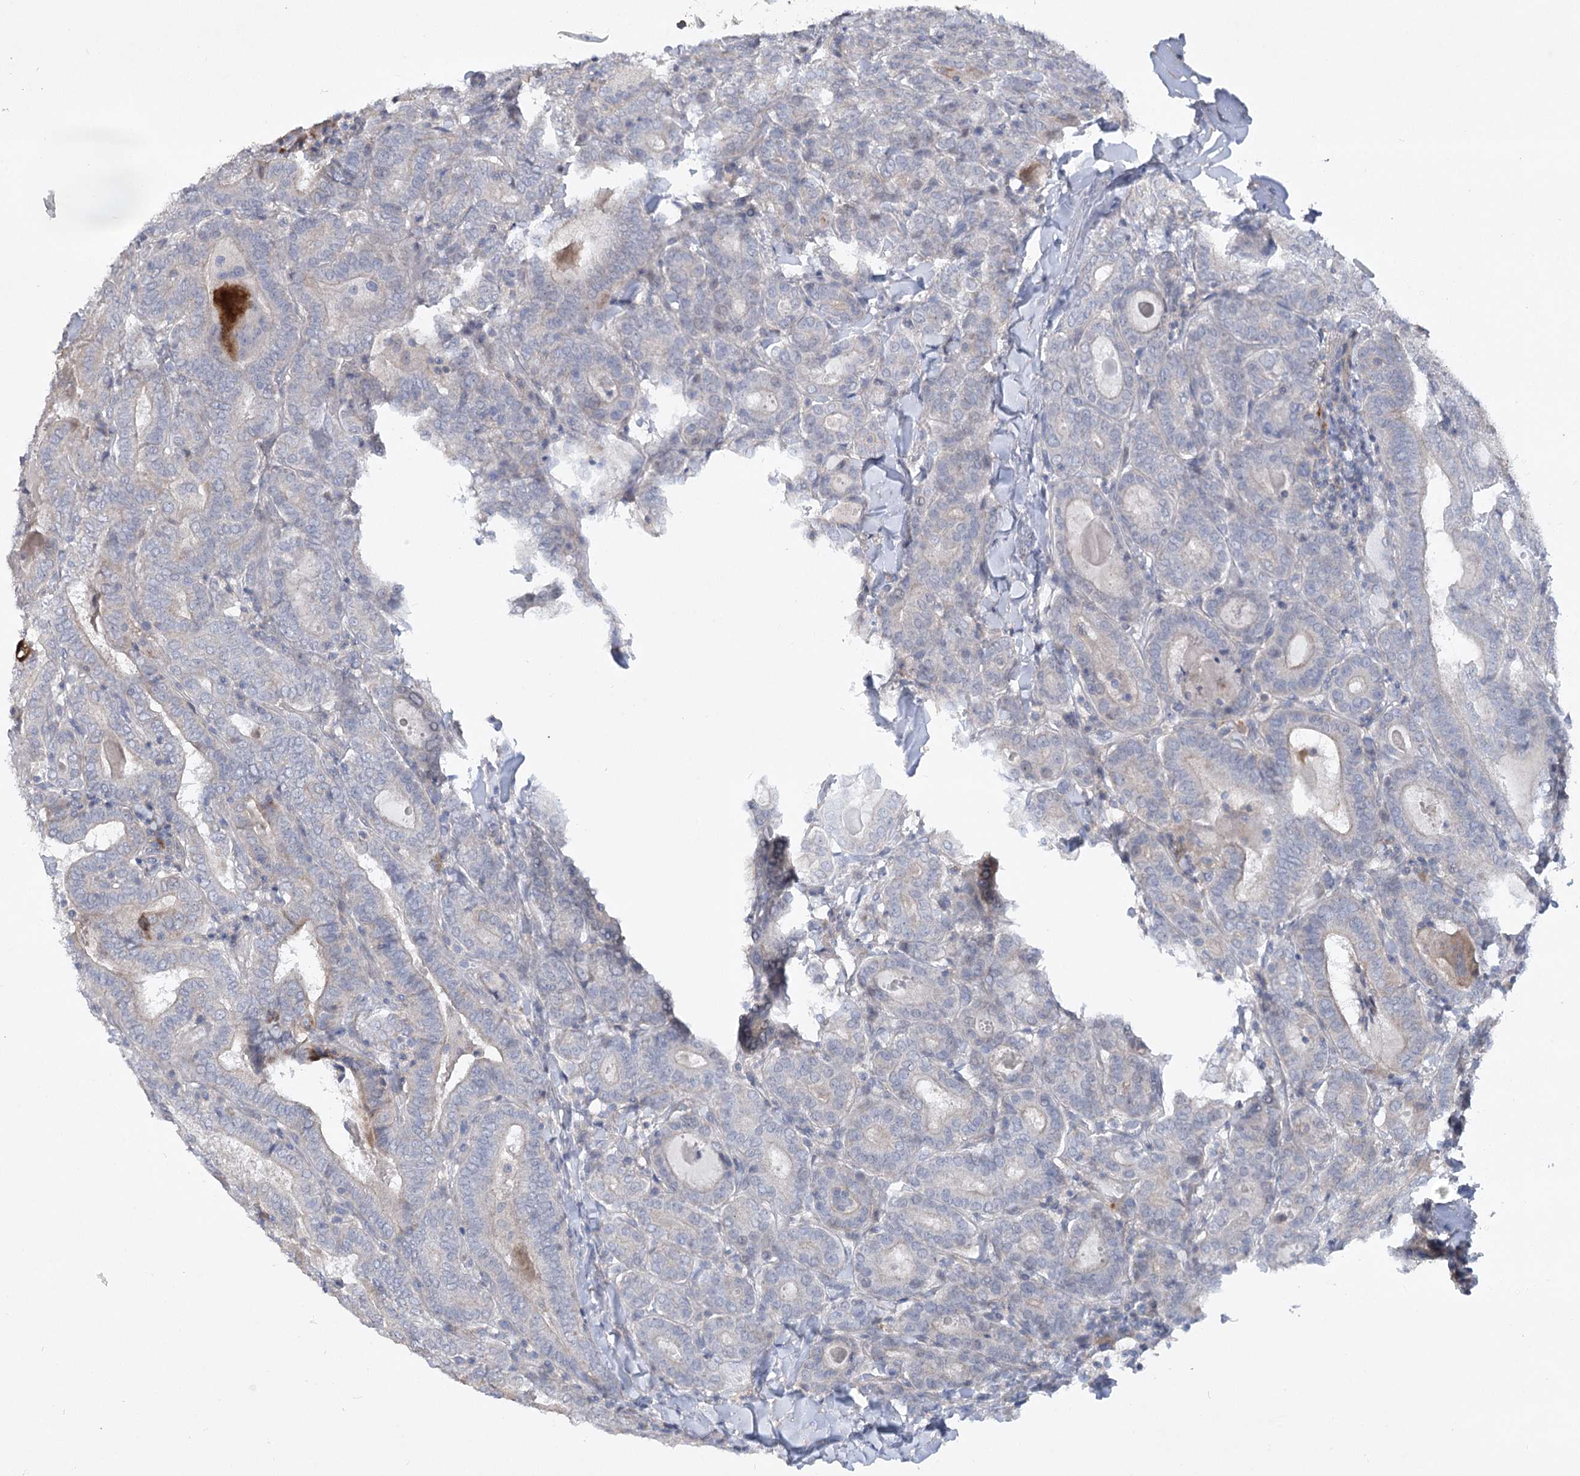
{"staining": {"intensity": "moderate", "quantity": "<25%", "location": "cytoplasmic/membranous"}, "tissue": "thyroid cancer", "cell_type": "Tumor cells", "image_type": "cancer", "snomed": [{"axis": "morphology", "description": "Papillary adenocarcinoma, NOS"}, {"axis": "topography", "description": "Thyroid gland"}], "caption": "Thyroid cancer (papillary adenocarcinoma) was stained to show a protein in brown. There is low levels of moderate cytoplasmic/membranous staining in approximately <25% of tumor cells.", "gene": "SCN11A", "patient": {"sex": "female", "age": 72}}